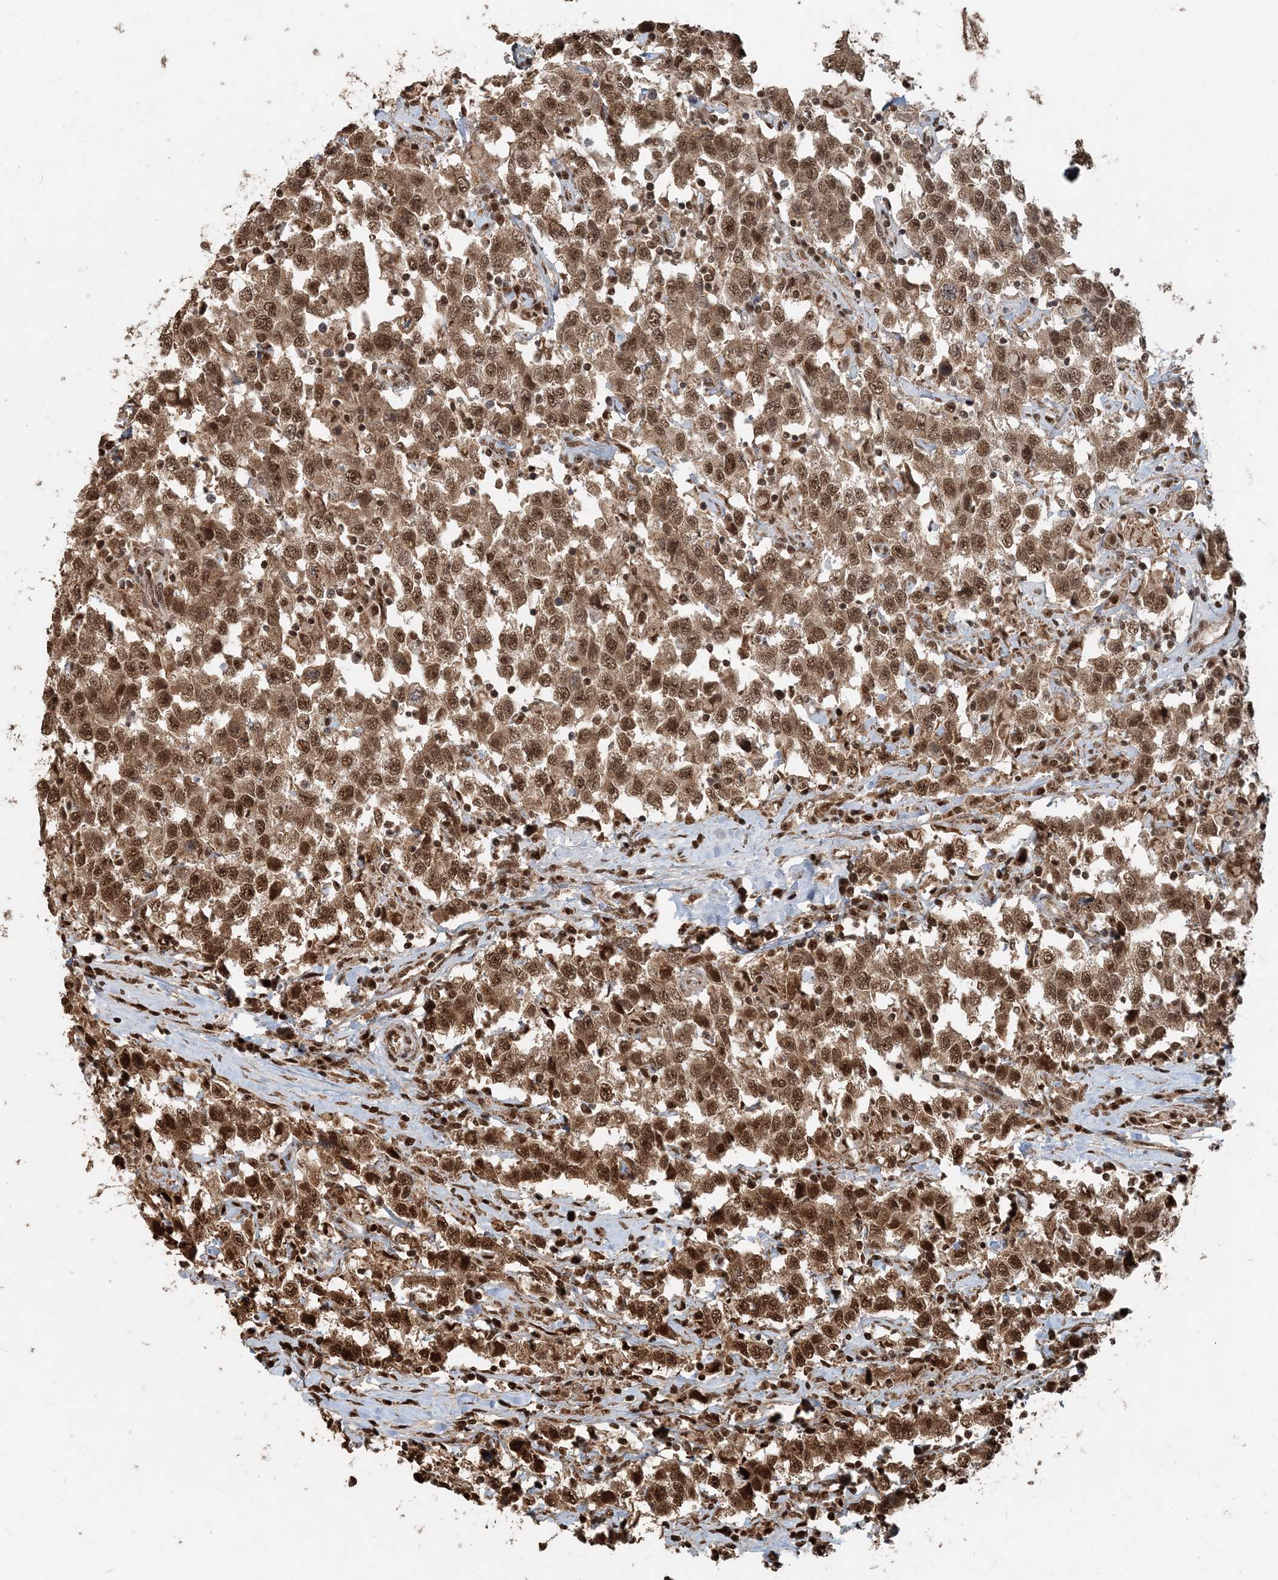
{"staining": {"intensity": "moderate", "quantity": ">75%", "location": "cytoplasmic/membranous,nuclear"}, "tissue": "testis cancer", "cell_type": "Tumor cells", "image_type": "cancer", "snomed": [{"axis": "morphology", "description": "Seminoma, NOS"}, {"axis": "topography", "description": "Testis"}], "caption": "A histopathology image of human testis cancer stained for a protein demonstrates moderate cytoplasmic/membranous and nuclear brown staining in tumor cells.", "gene": "ARHGAP35", "patient": {"sex": "male", "age": 41}}